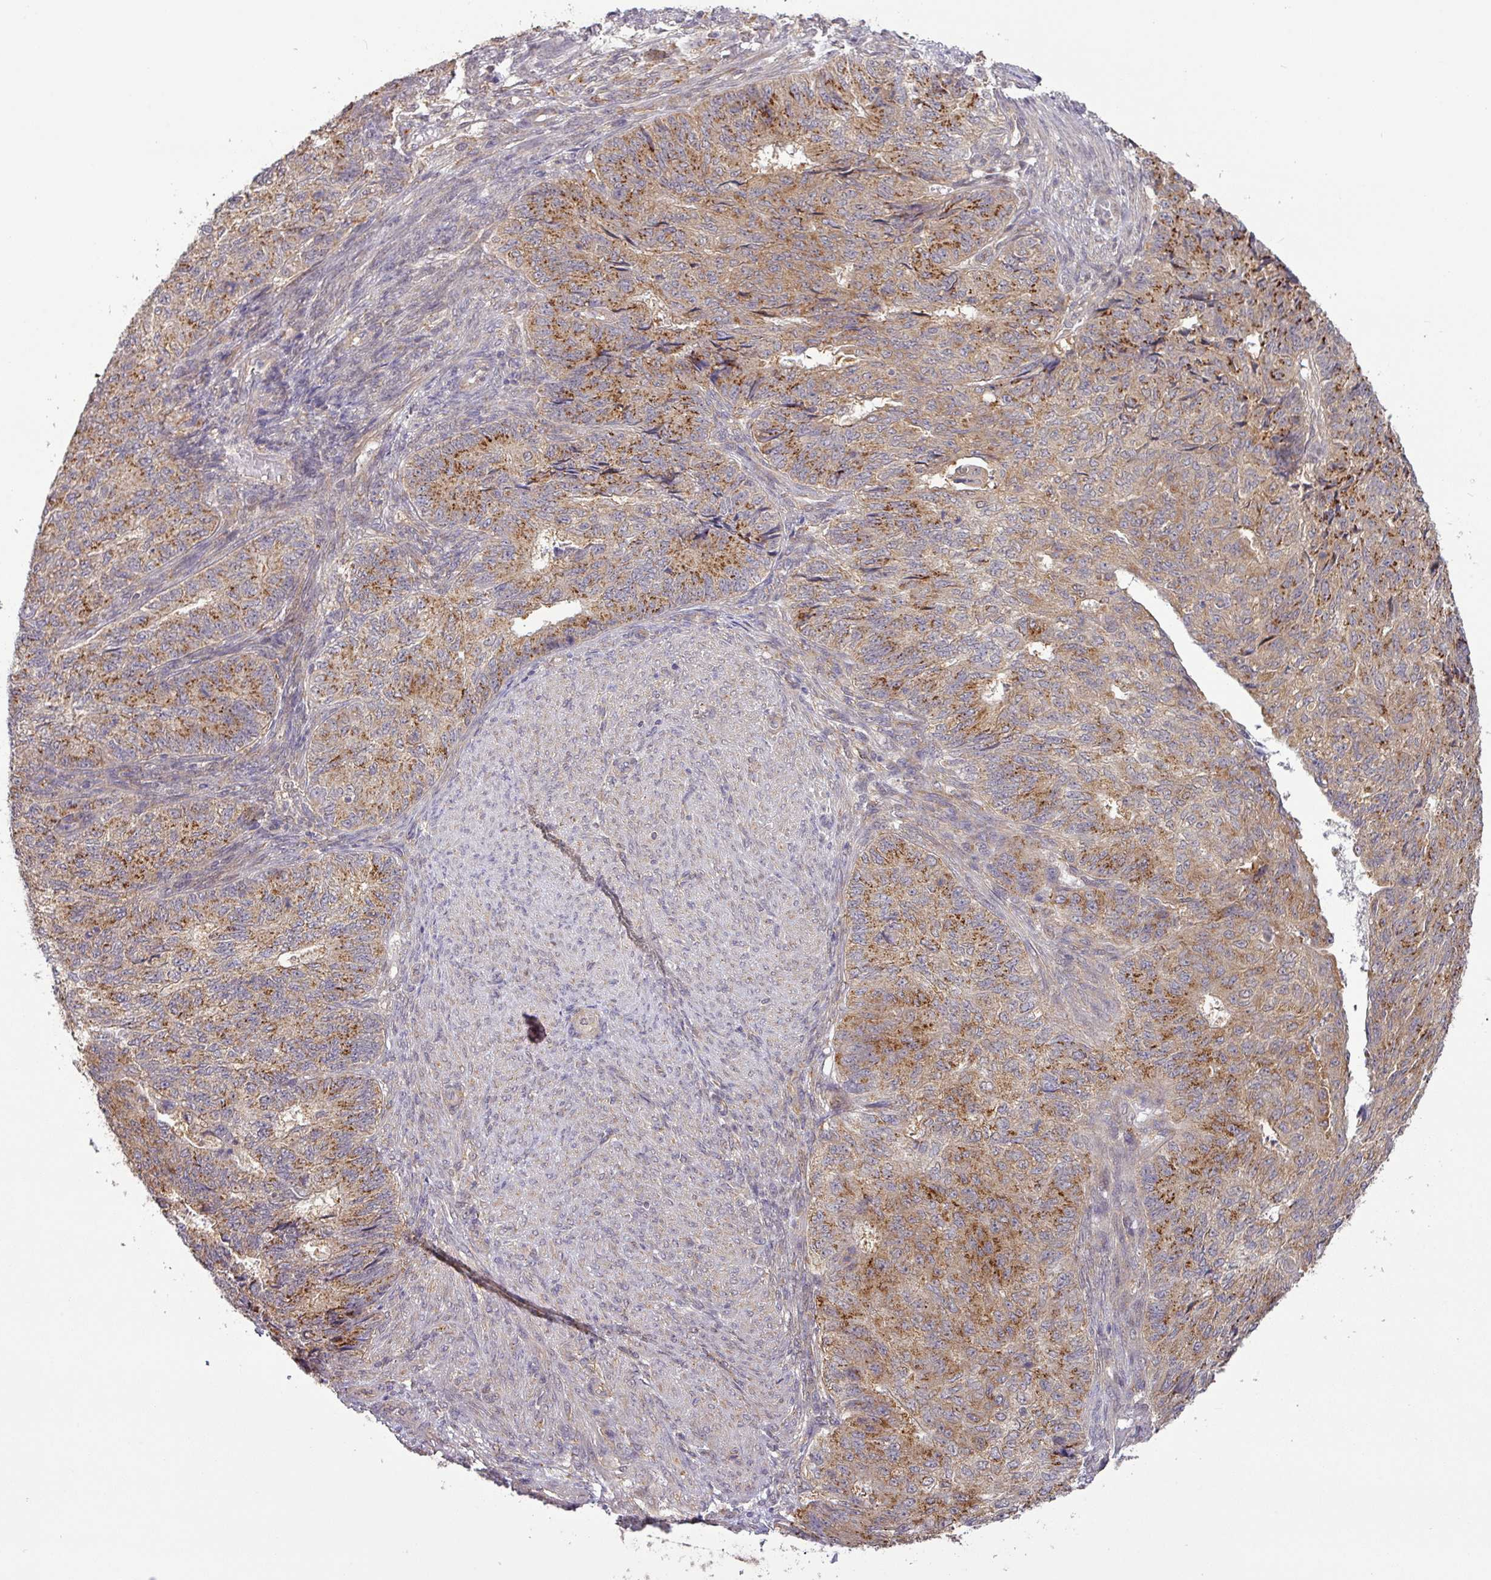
{"staining": {"intensity": "moderate", "quantity": ">75%", "location": "cytoplasmic/membranous"}, "tissue": "endometrial cancer", "cell_type": "Tumor cells", "image_type": "cancer", "snomed": [{"axis": "morphology", "description": "Adenocarcinoma, NOS"}, {"axis": "topography", "description": "Endometrium"}], "caption": "Endometrial cancer stained with a brown dye demonstrates moderate cytoplasmic/membranous positive positivity in about >75% of tumor cells.", "gene": "GALNT12", "patient": {"sex": "female", "age": 32}}